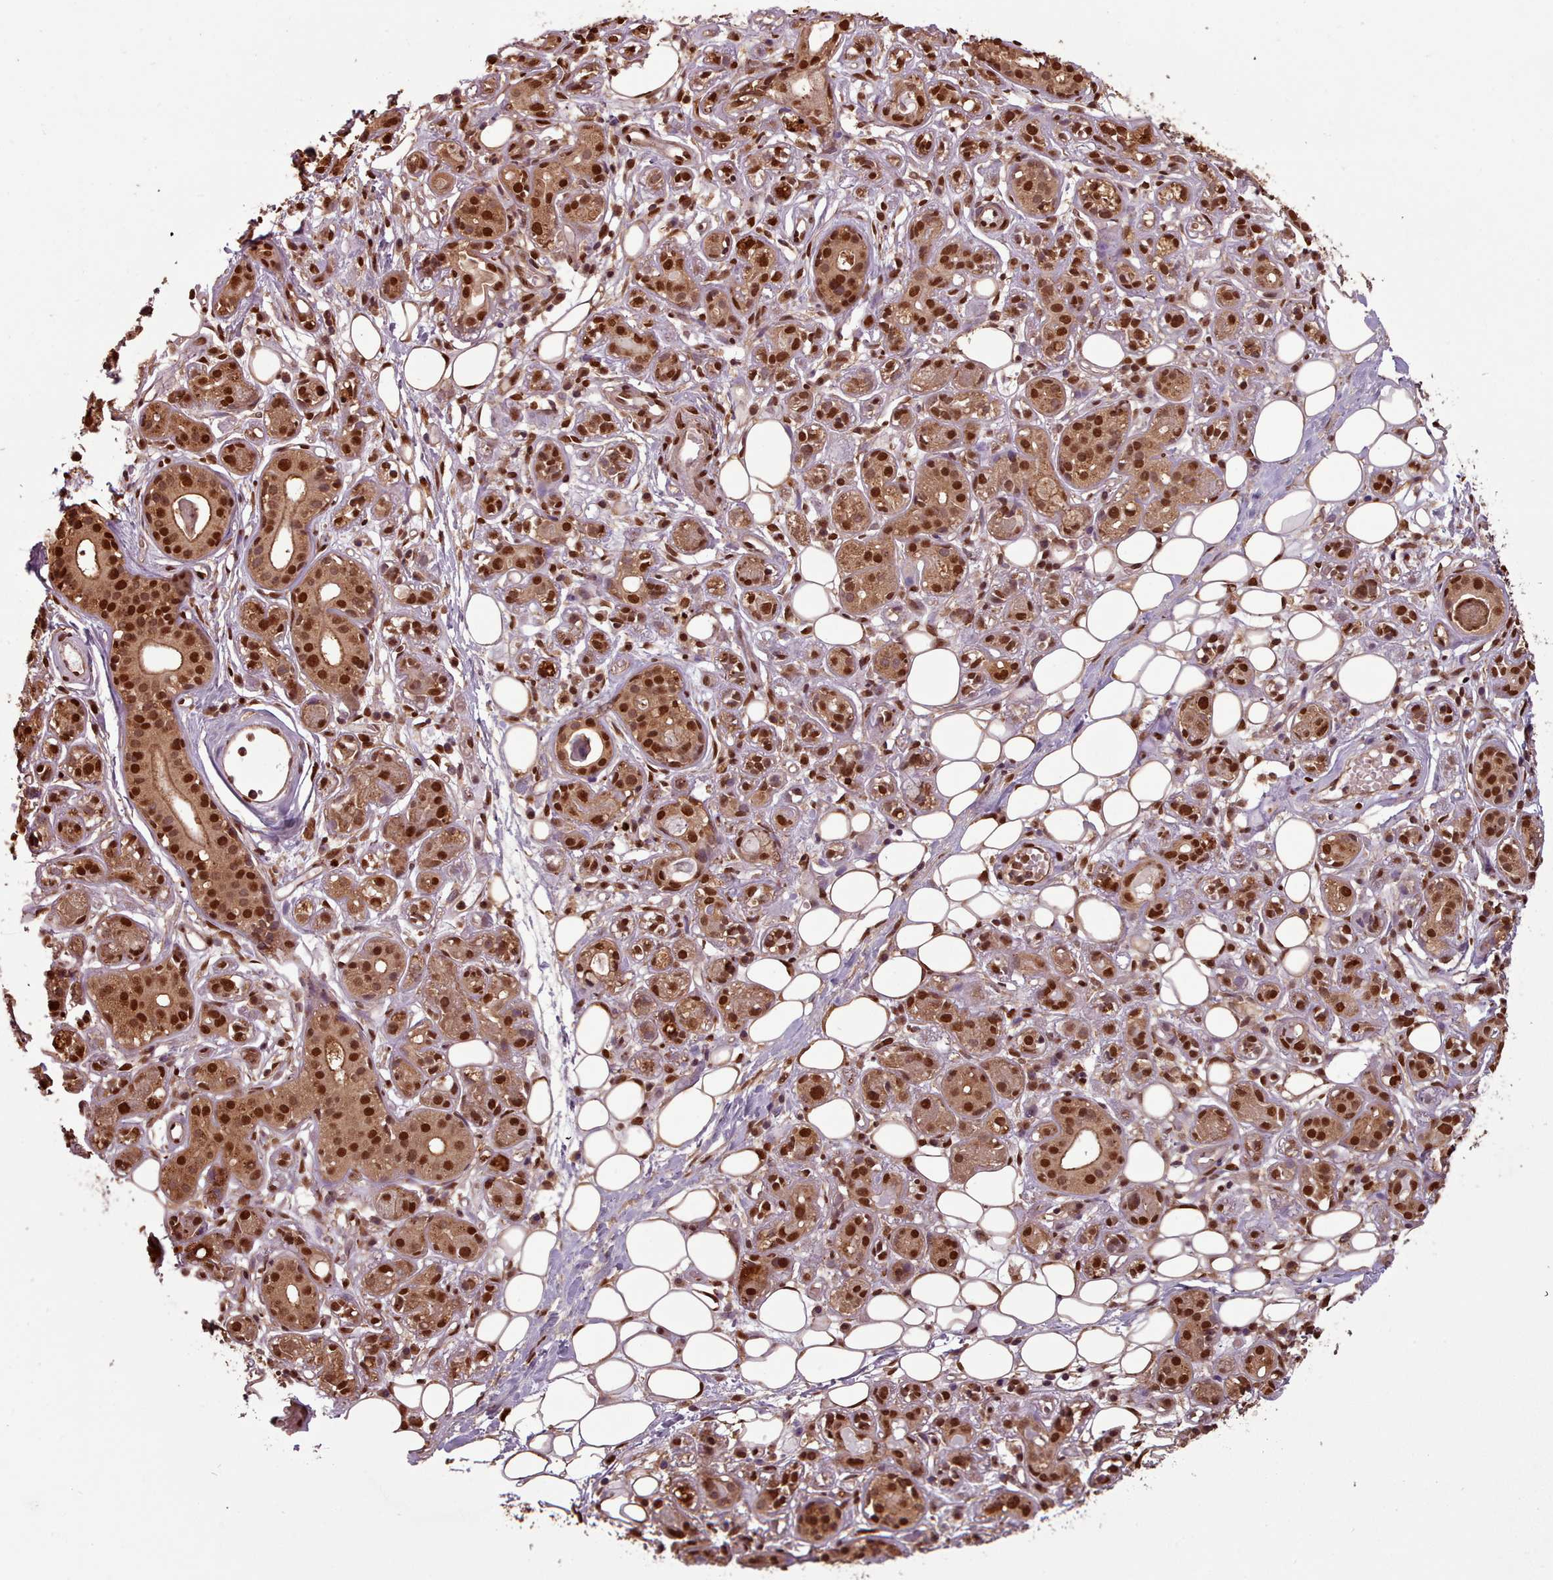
{"staining": {"intensity": "strong", "quantity": ">75%", "location": "nuclear"}, "tissue": "salivary gland", "cell_type": "Glandular cells", "image_type": "normal", "snomed": [{"axis": "morphology", "description": "Normal tissue, NOS"}, {"axis": "topography", "description": "Salivary gland"}], "caption": "Benign salivary gland demonstrates strong nuclear expression in about >75% of glandular cells, visualized by immunohistochemistry. The protein is shown in brown color, while the nuclei are stained blue.", "gene": "RPS27A", "patient": {"sex": "male", "age": 54}}